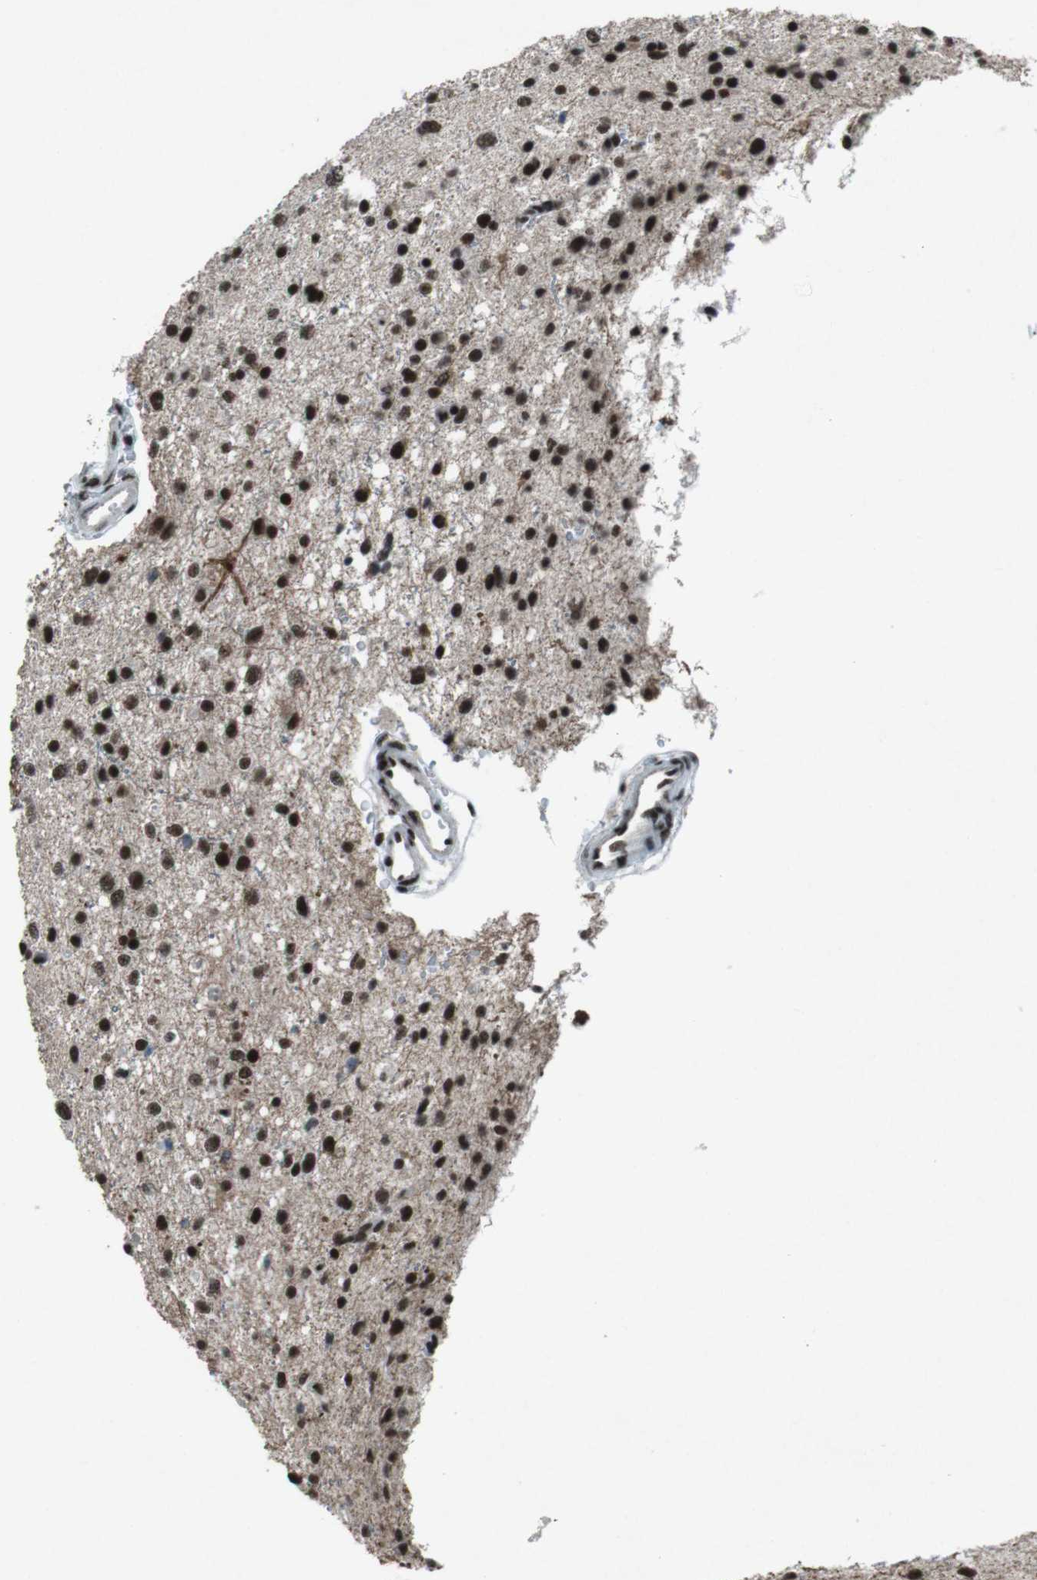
{"staining": {"intensity": "strong", "quantity": ">75%", "location": "nuclear"}, "tissue": "glioma", "cell_type": "Tumor cells", "image_type": "cancer", "snomed": [{"axis": "morphology", "description": "Glioma, malignant, Low grade"}, {"axis": "topography", "description": "Brain"}], "caption": "This is a photomicrograph of IHC staining of malignant glioma (low-grade), which shows strong positivity in the nuclear of tumor cells.", "gene": "TAF1", "patient": {"sex": "female", "age": 37}}